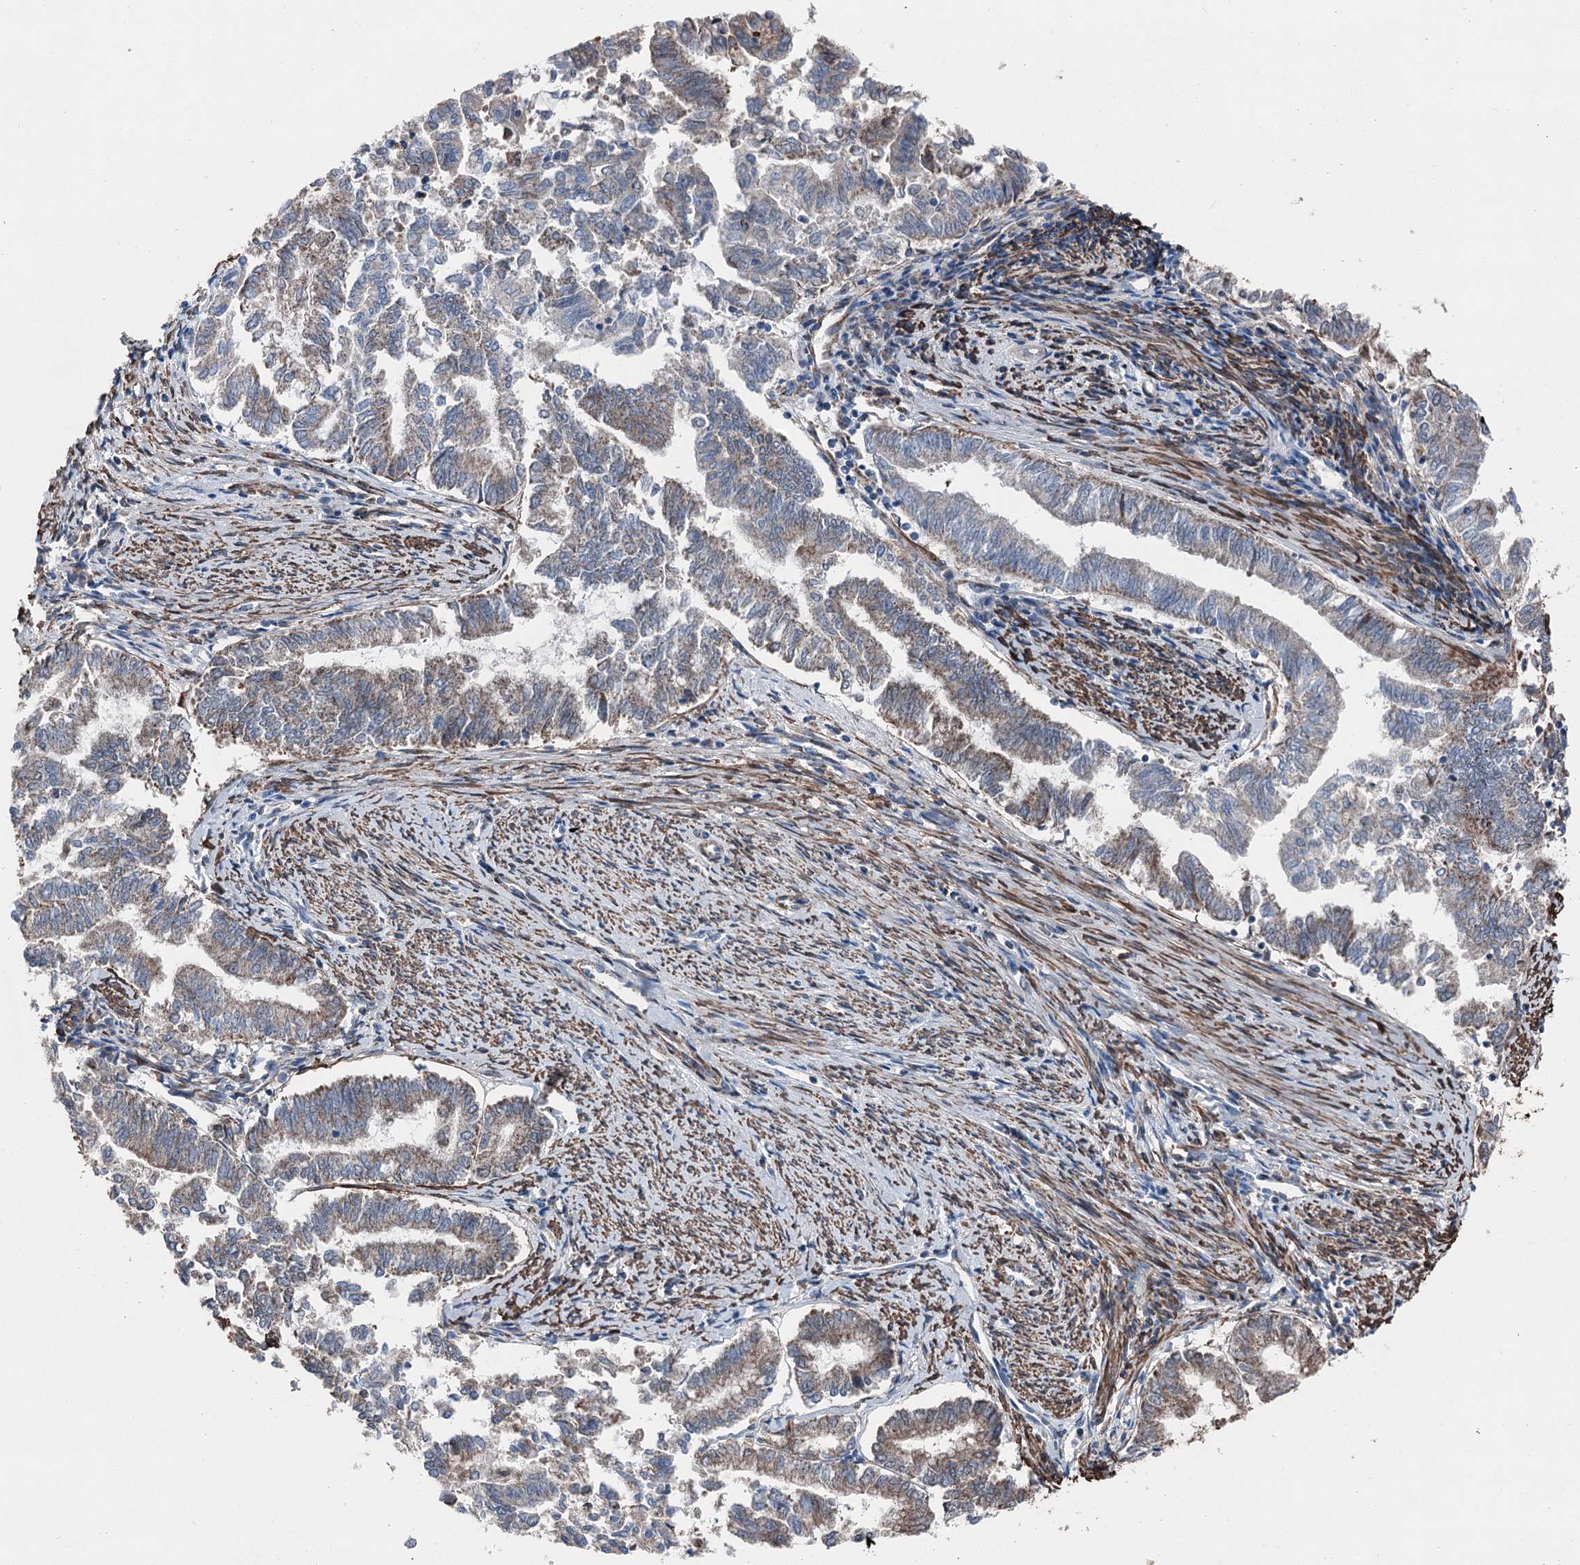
{"staining": {"intensity": "weak", "quantity": "25%-75%", "location": "cytoplasmic/membranous"}, "tissue": "endometrial cancer", "cell_type": "Tumor cells", "image_type": "cancer", "snomed": [{"axis": "morphology", "description": "Adenocarcinoma, NOS"}, {"axis": "topography", "description": "Endometrium"}], "caption": "Endometrial cancer (adenocarcinoma) tissue demonstrates weak cytoplasmic/membranous positivity in about 25%-75% of tumor cells, visualized by immunohistochemistry. (DAB IHC, brown staining for protein, blue staining for nuclei).", "gene": "DDIAS", "patient": {"sex": "female", "age": 79}}